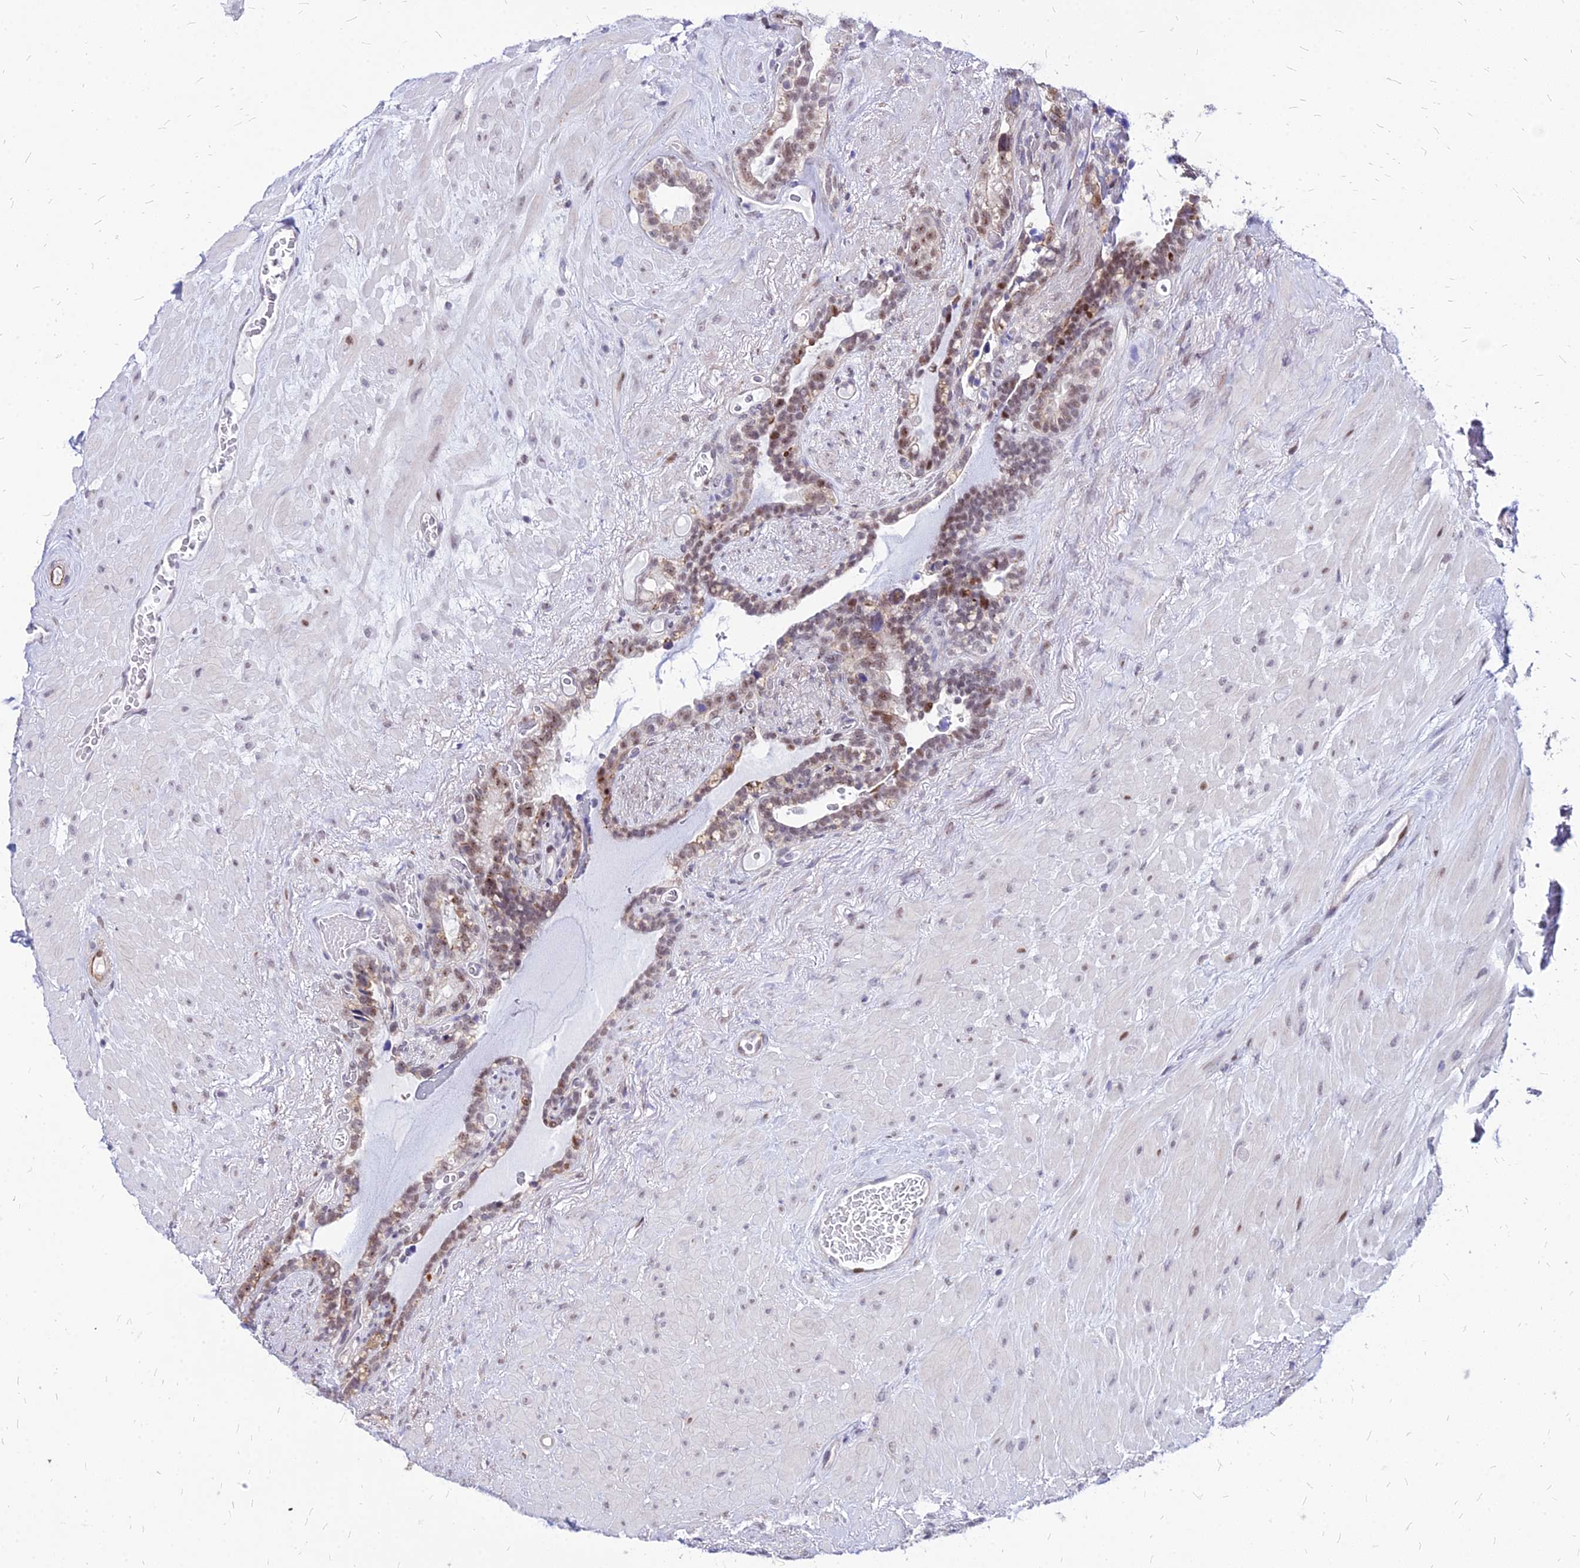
{"staining": {"intensity": "moderate", "quantity": "25%-75%", "location": "nuclear"}, "tissue": "seminal vesicle", "cell_type": "Glandular cells", "image_type": "normal", "snomed": [{"axis": "morphology", "description": "Normal tissue, NOS"}, {"axis": "topography", "description": "Seminal veicle"}], "caption": "Immunohistochemical staining of benign human seminal vesicle demonstrates 25%-75% levels of moderate nuclear protein positivity in about 25%-75% of glandular cells.", "gene": "FDX2", "patient": {"sex": "male", "age": 80}}